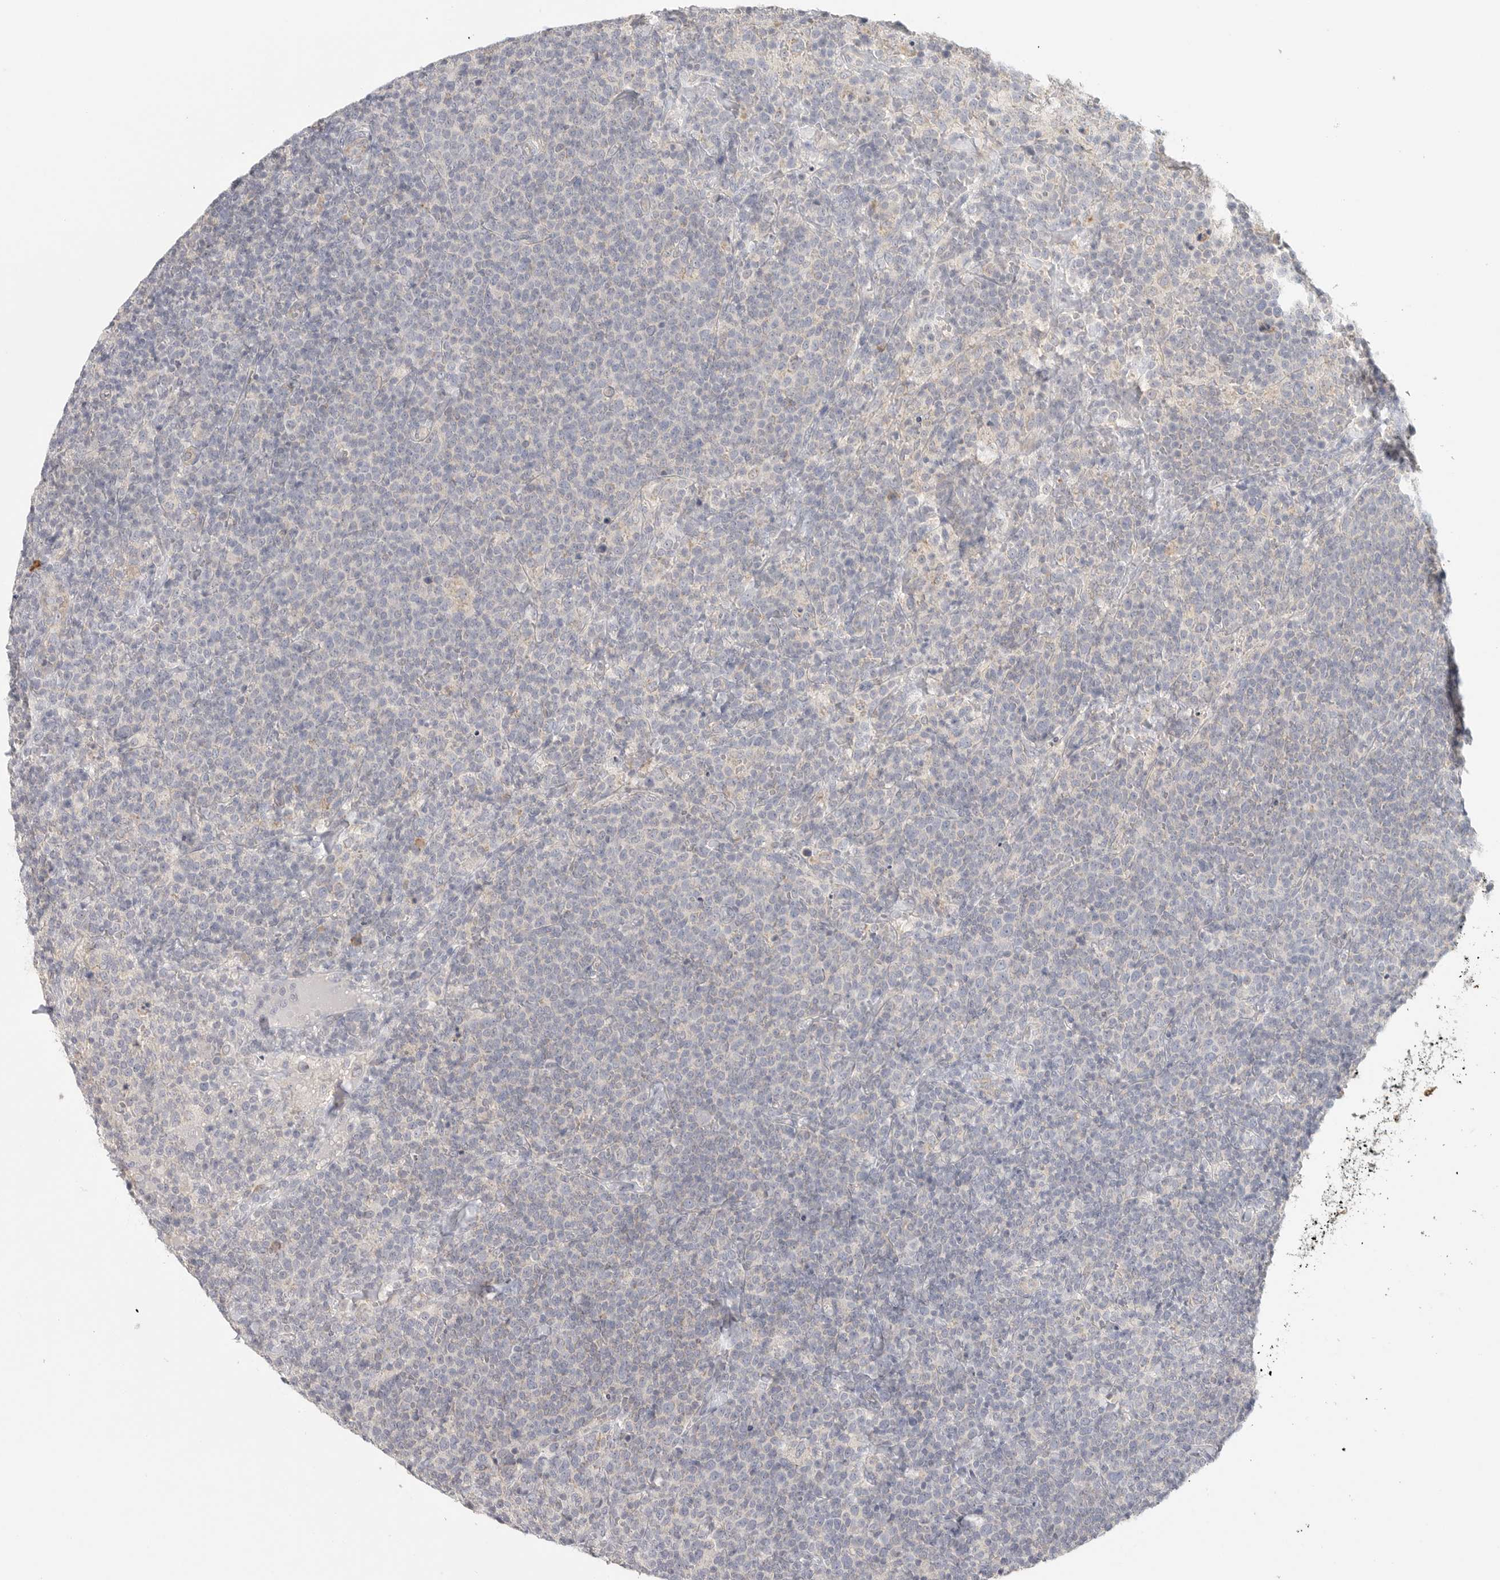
{"staining": {"intensity": "negative", "quantity": "none", "location": "none"}, "tissue": "lymphoma", "cell_type": "Tumor cells", "image_type": "cancer", "snomed": [{"axis": "morphology", "description": "Malignant lymphoma, non-Hodgkin's type, High grade"}, {"axis": "topography", "description": "Lymph node"}], "caption": "Protein analysis of high-grade malignant lymphoma, non-Hodgkin's type reveals no significant positivity in tumor cells.", "gene": "SLC25A36", "patient": {"sex": "male", "age": 61}}